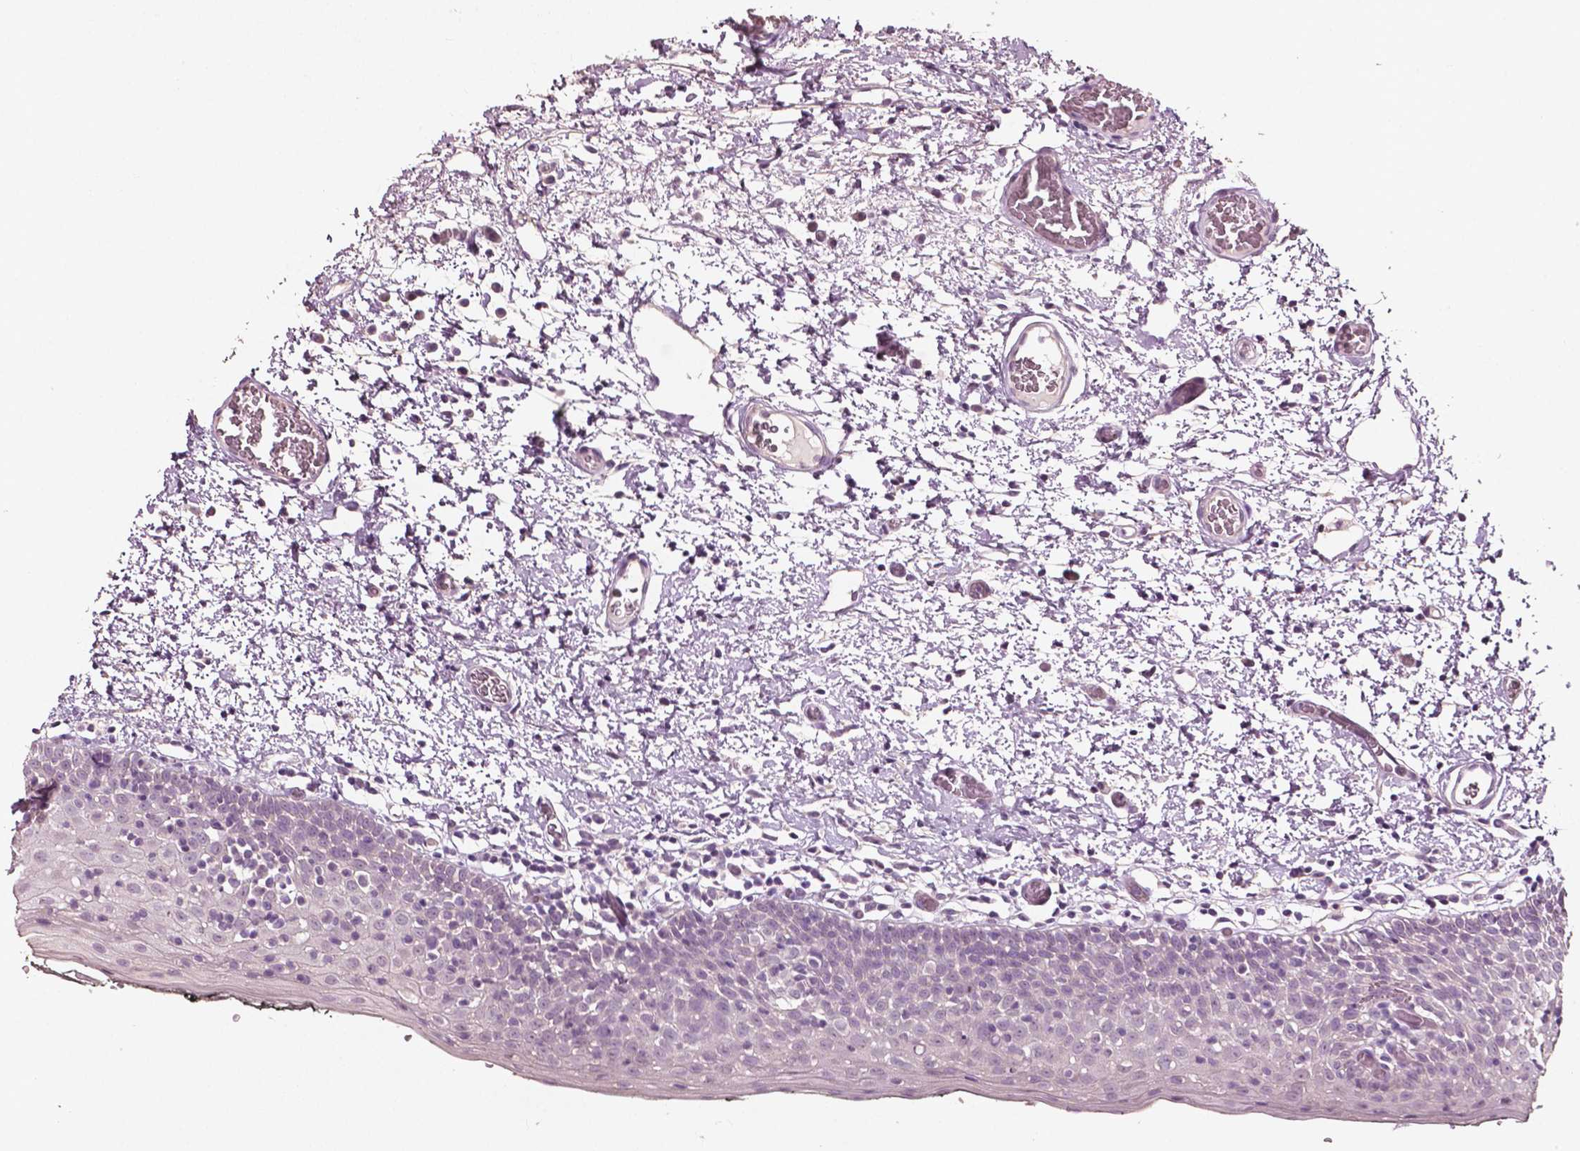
{"staining": {"intensity": "negative", "quantity": "none", "location": "none"}, "tissue": "oral mucosa", "cell_type": "Squamous epithelial cells", "image_type": "normal", "snomed": [{"axis": "morphology", "description": "Normal tissue, NOS"}, {"axis": "morphology", "description": "Squamous cell carcinoma, NOS"}, {"axis": "topography", "description": "Oral tissue"}, {"axis": "topography", "description": "Head-Neck"}], "caption": "An image of oral mucosa stained for a protein shows no brown staining in squamous epithelial cells.", "gene": "PLA2R1", "patient": {"sex": "male", "age": 69}}